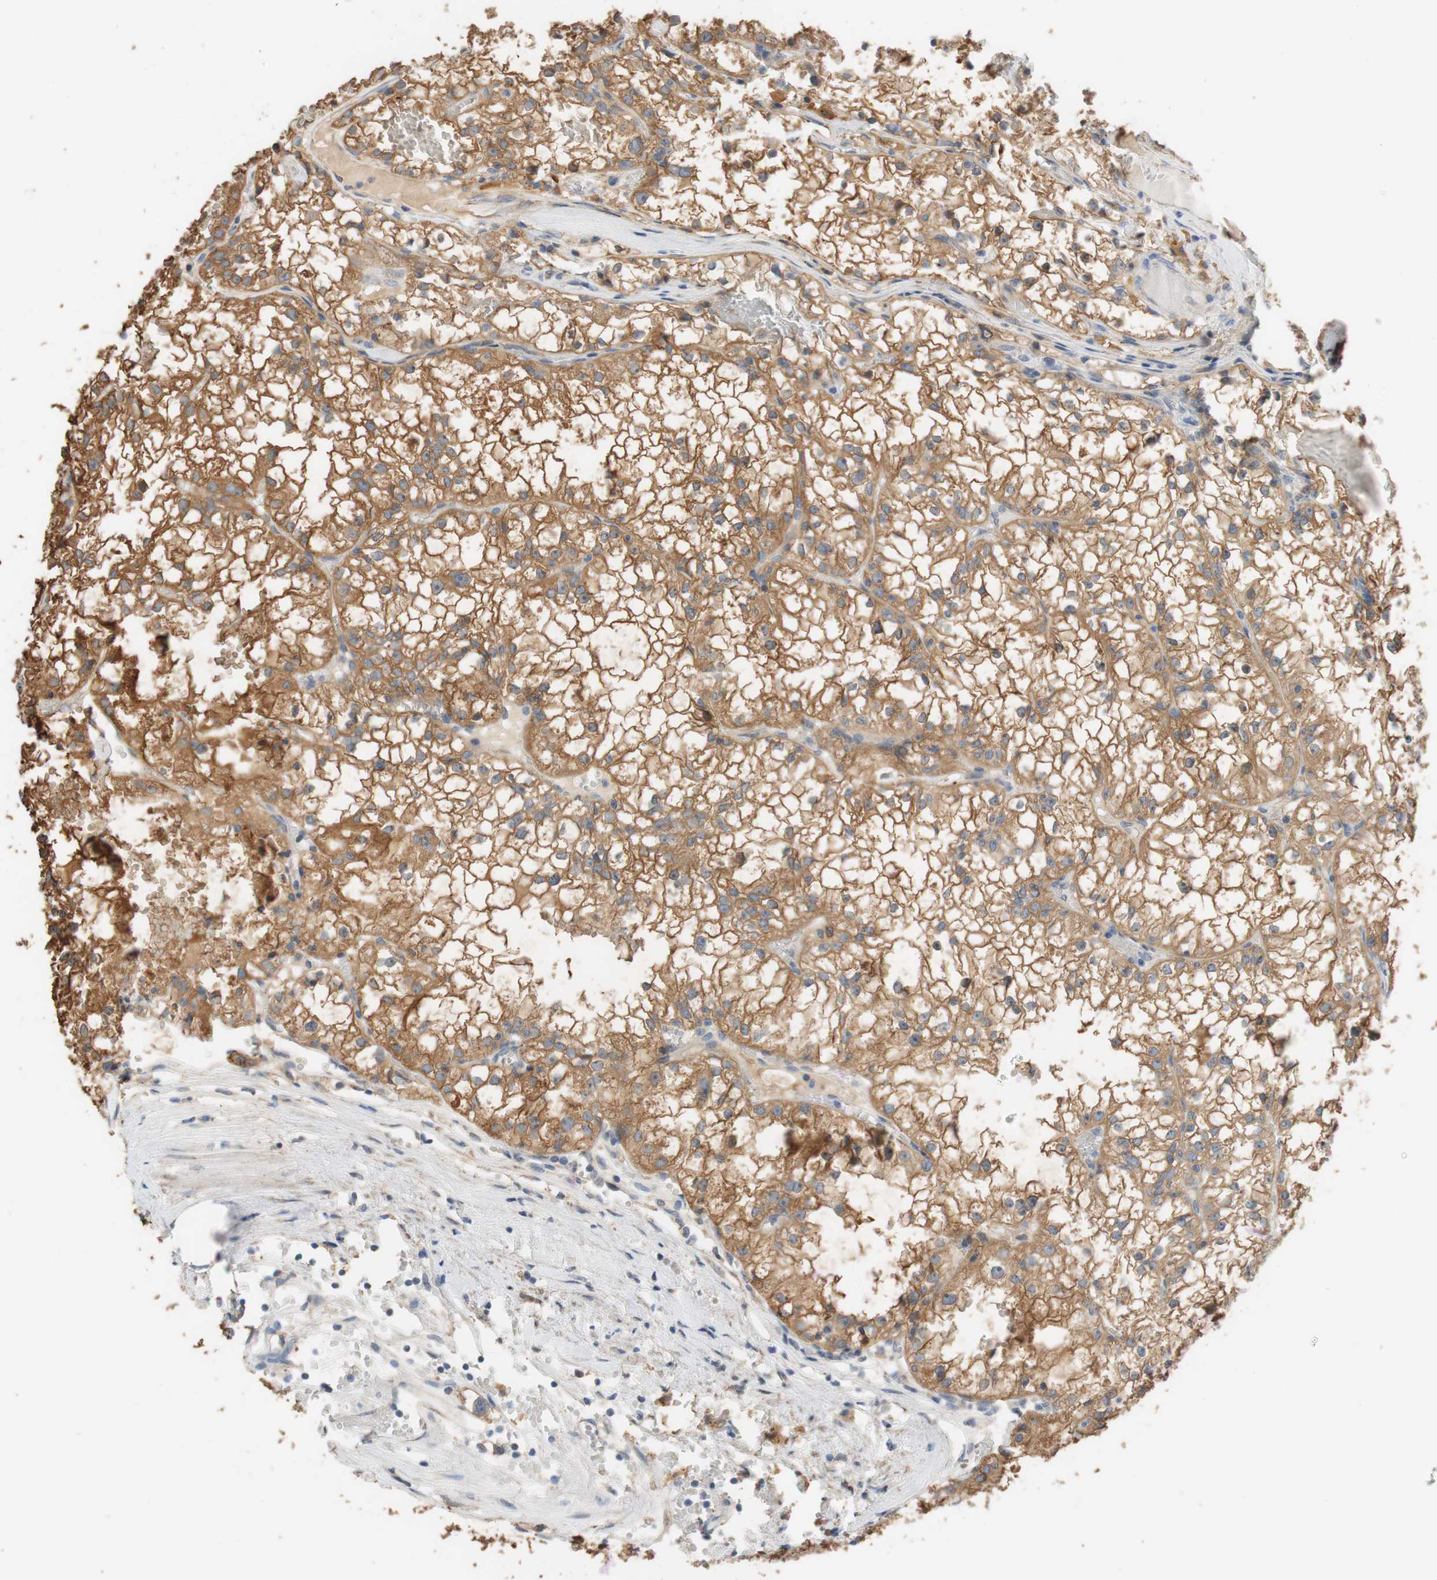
{"staining": {"intensity": "strong", "quantity": "25%-75%", "location": "cytoplasmic/membranous"}, "tissue": "renal cancer", "cell_type": "Tumor cells", "image_type": "cancer", "snomed": [{"axis": "morphology", "description": "Adenocarcinoma, NOS"}, {"axis": "topography", "description": "Kidney"}], "caption": "Brown immunohistochemical staining in human renal adenocarcinoma displays strong cytoplasmic/membranous staining in about 25%-75% of tumor cells.", "gene": "ALDH1A2", "patient": {"sex": "male", "age": 56}}